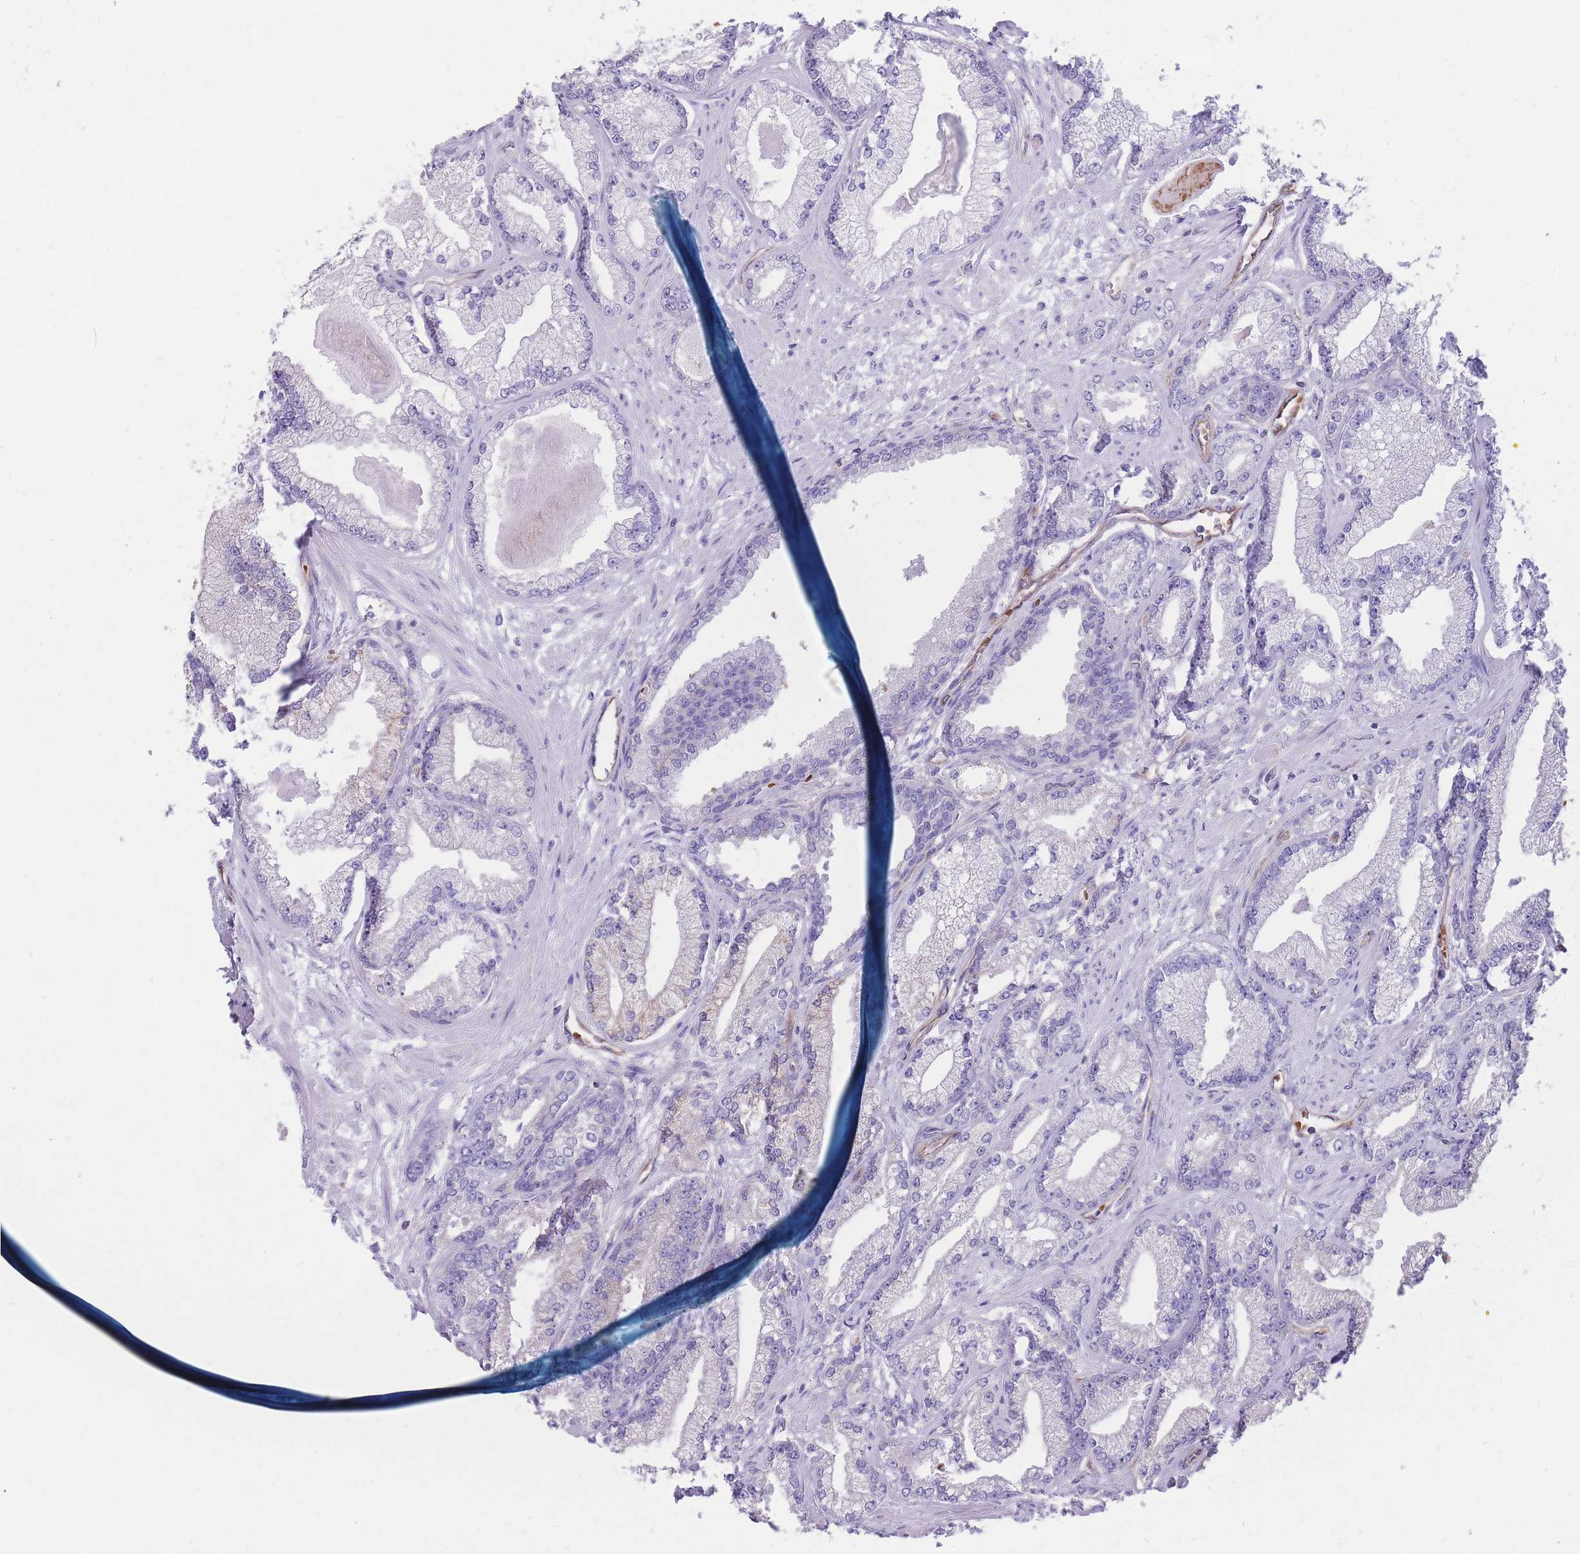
{"staining": {"intensity": "negative", "quantity": "none", "location": "none"}, "tissue": "prostate cancer", "cell_type": "Tumor cells", "image_type": "cancer", "snomed": [{"axis": "morphology", "description": "Adenocarcinoma, Low grade"}, {"axis": "topography", "description": "Prostate"}], "caption": "Immunohistochemistry (IHC) of prostate cancer exhibits no expression in tumor cells. (DAB immunohistochemistry (IHC) with hematoxylin counter stain).", "gene": "ANKRD53", "patient": {"sex": "male", "age": 64}}